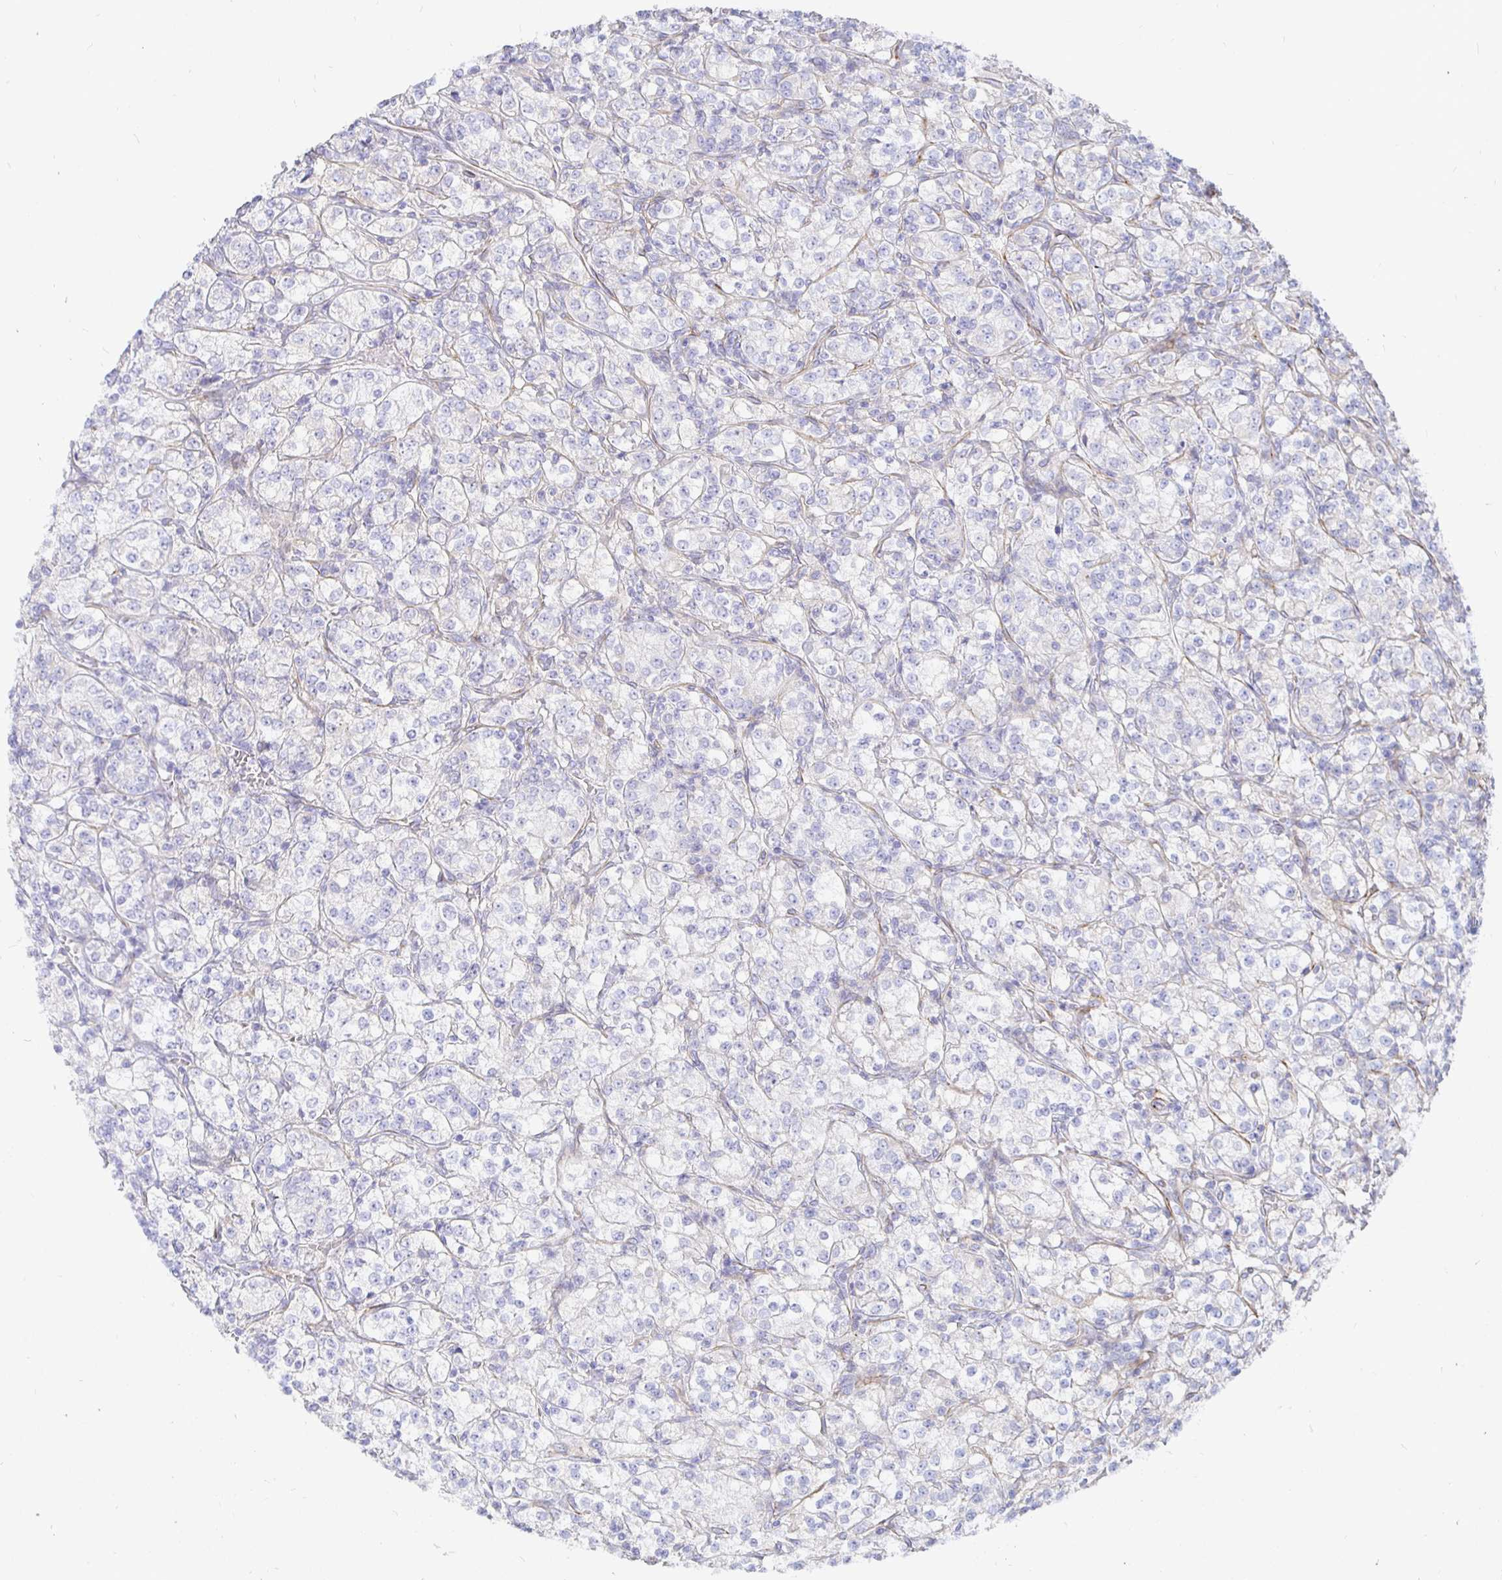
{"staining": {"intensity": "negative", "quantity": "none", "location": "none"}, "tissue": "renal cancer", "cell_type": "Tumor cells", "image_type": "cancer", "snomed": [{"axis": "morphology", "description": "Adenocarcinoma, NOS"}, {"axis": "topography", "description": "Kidney"}], "caption": "Immunohistochemical staining of renal adenocarcinoma displays no significant staining in tumor cells.", "gene": "COX16", "patient": {"sex": "male", "age": 77}}